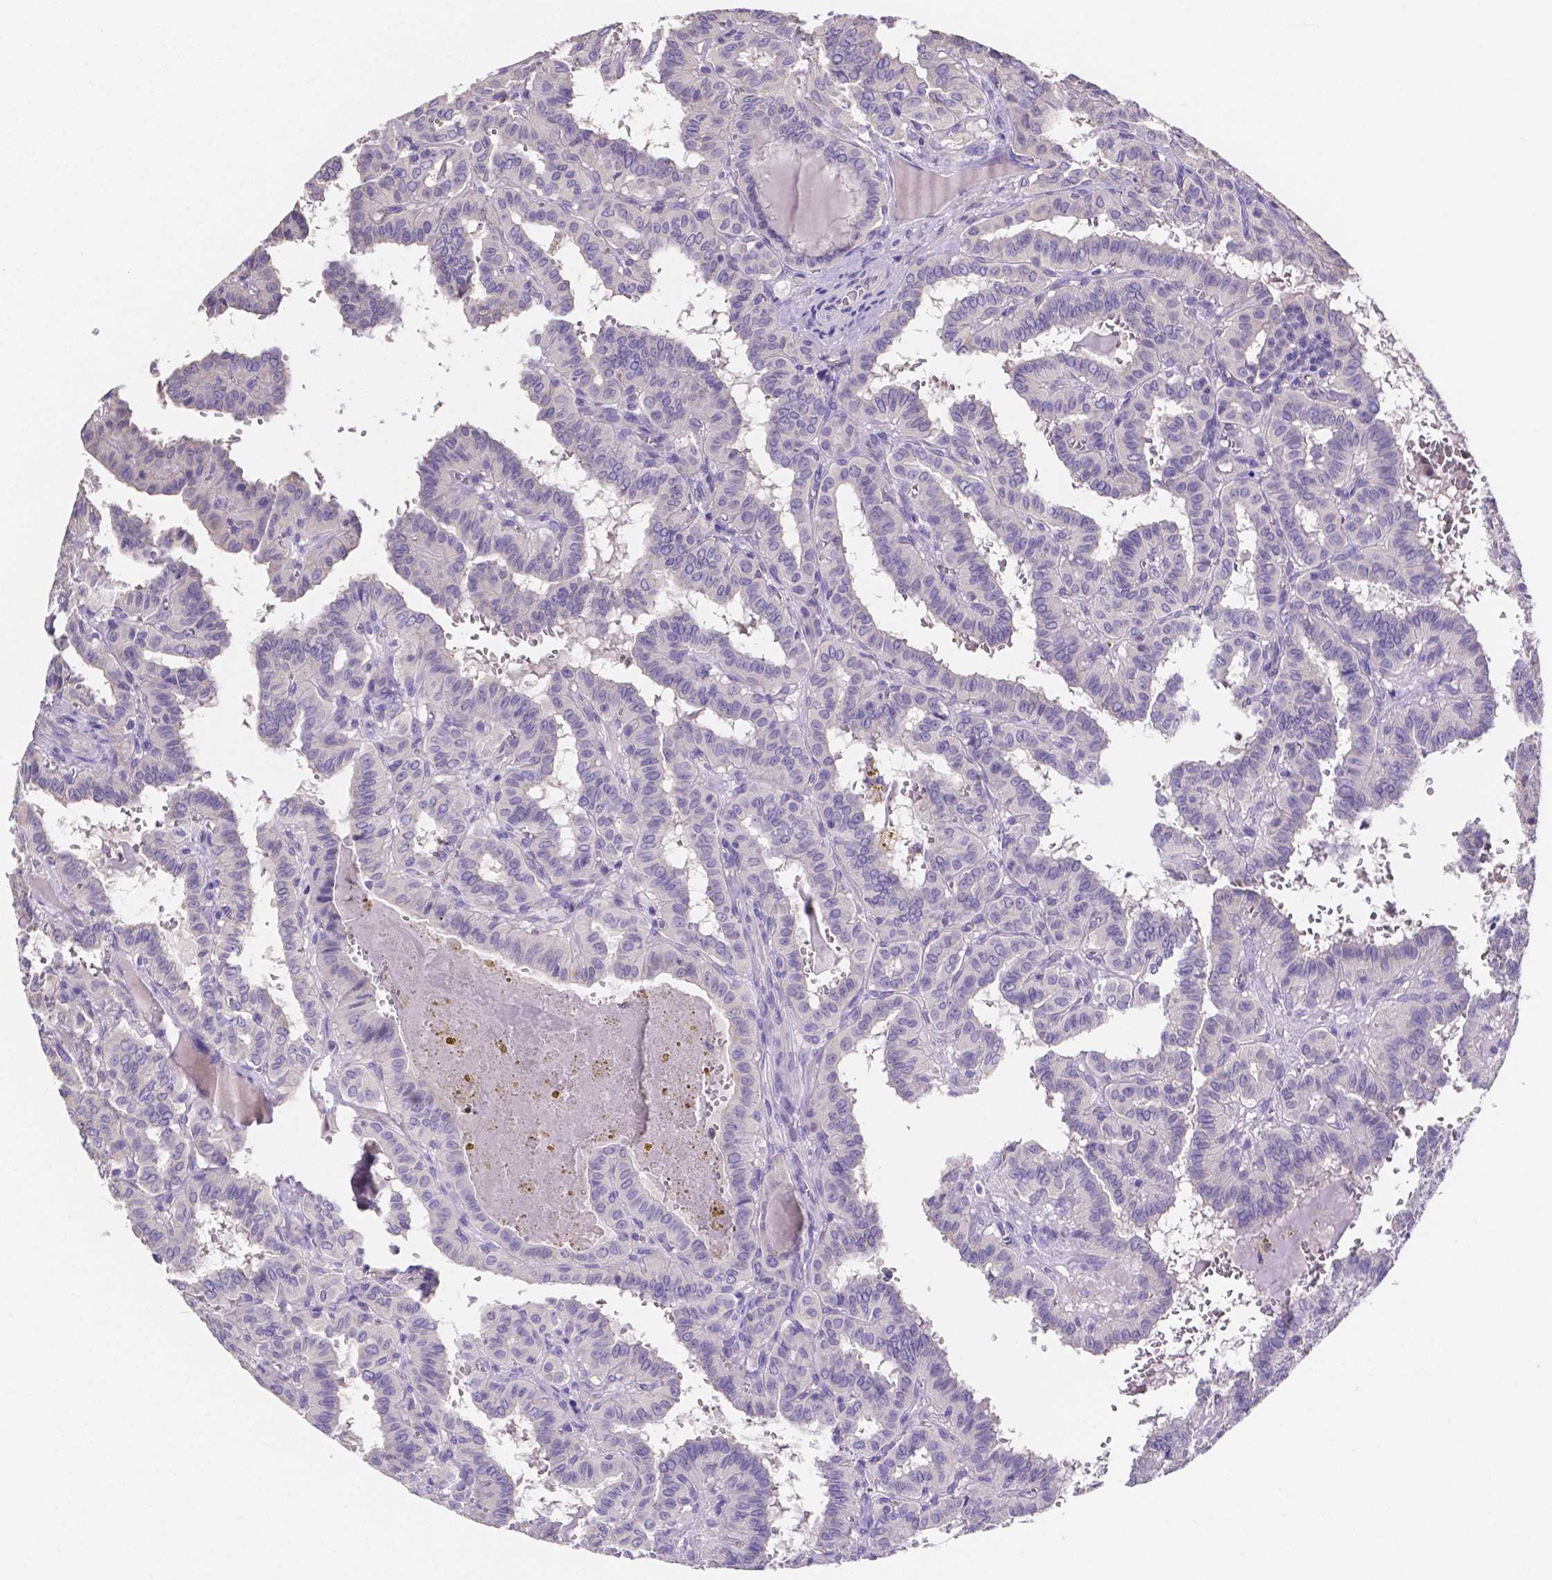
{"staining": {"intensity": "negative", "quantity": "none", "location": "none"}, "tissue": "thyroid cancer", "cell_type": "Tumor cells", "image_type": "cancer", "snomed": [{"axis": "morphology", "description": "Papillary adenocarcinoma, NOS"}, {"axis": "topography", "description": "Thyroid gland"}], "caption": "The image reveals no significant positivity in tumor cells of thyroid cancer (papillary adenocarcinoma).", "gene": "ATP6V1D", "patient": {"sex": "female", "age": 21}}